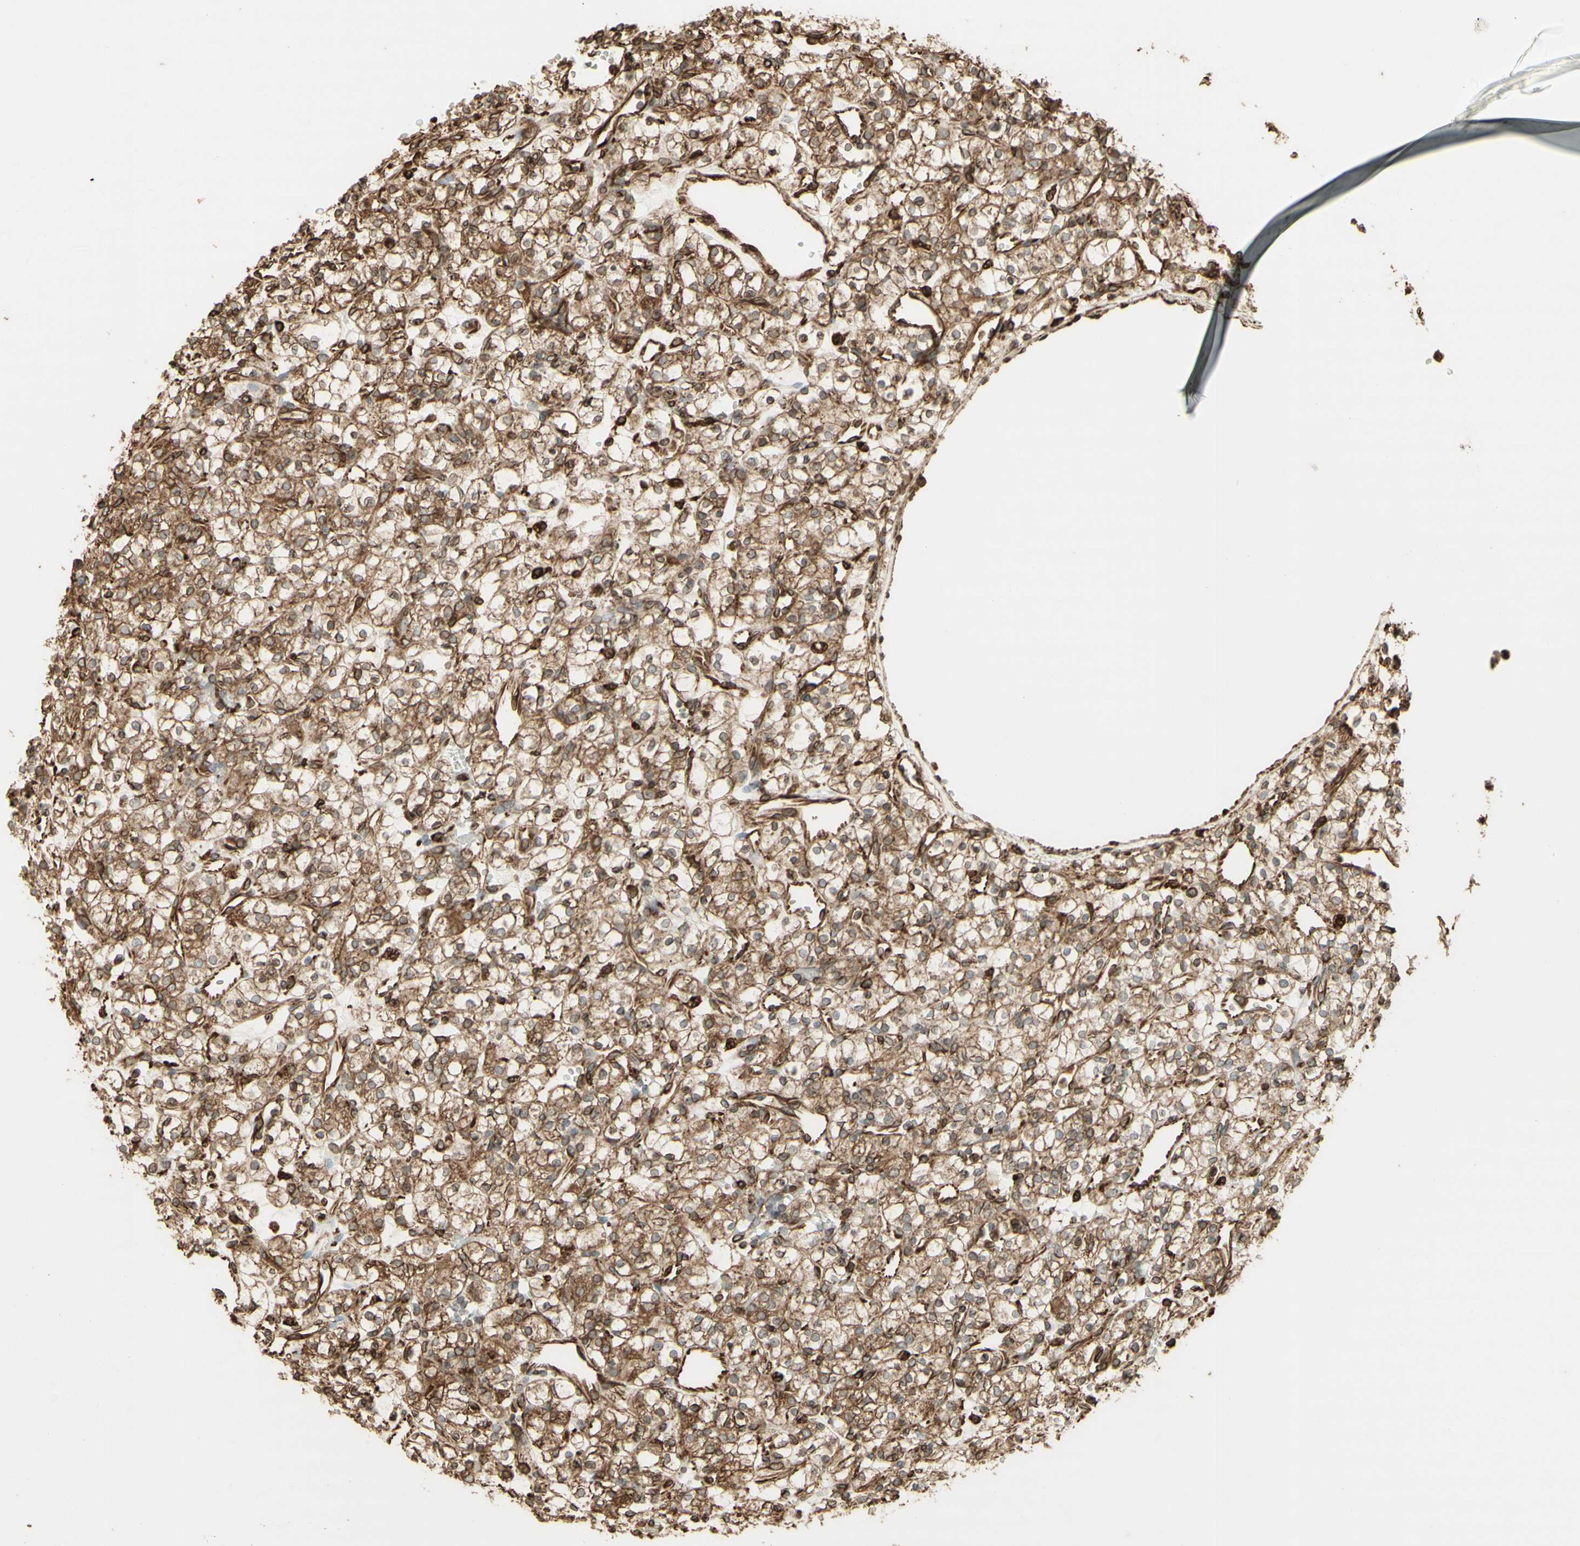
{"staining": {"intensity": "moderate", "quantity": ">75%", "location": "cytoplasmic/membranous"}, "tissue": "renal cancer", "cell_type": "Tumor cells", "image_type": "cancer", "snomed": [{"axis": "morphology", "description": "Adenocarcinoma, NOS"}, {"axis": "topography", "description": "Kidney"}], "caption": "This histopathology image reveals renal cancer stained with immunohistochemistry (IHC) to label a protein in brown. The cytoplasmic/membranous of tumor cells show moderate positivity for the protein. Nuclei are counter-stained blue.", "gene": "CANX", "patient": {"sex": "female", "age": 60}}